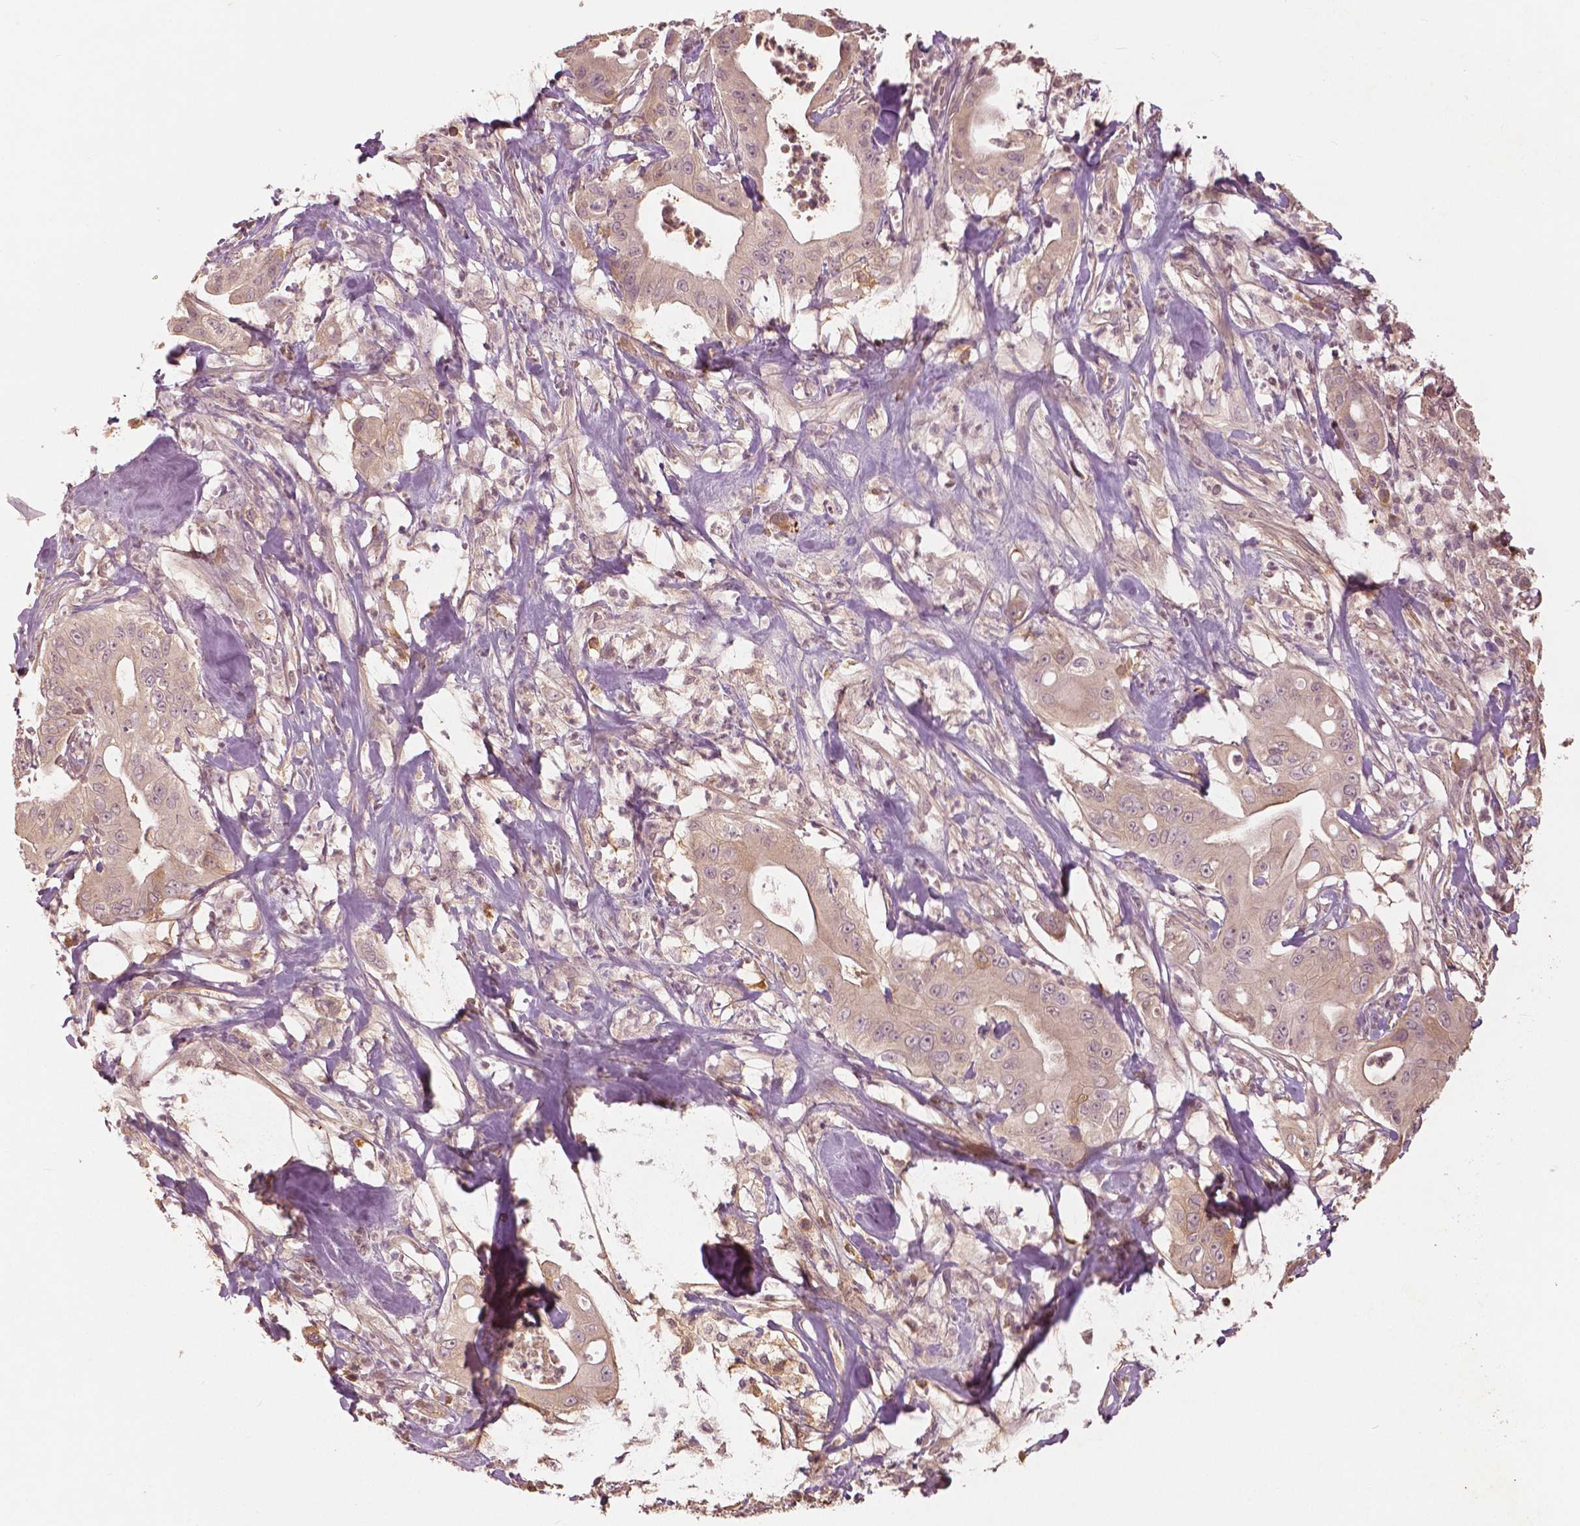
{"staining": {"intensity": "weak", "quantity": "<25%", "location": "nuclear"}, "tissue": "pancreatic cancer", "cell_type": "Tumor cells", "image_type": "cancer", "snomed": [{"axis": "morphology", "description": "Adenocarcinoma, NOS"}, {"axis": "topography", "description": "Pancreas"}], "caption": "This is an IHC photomicrograph of human pancreatic adenocarcinoma. There is no positivity in tumor cells.", "gene": "ANGPTL4", "patient": {"sex": "male", "age": 71}}